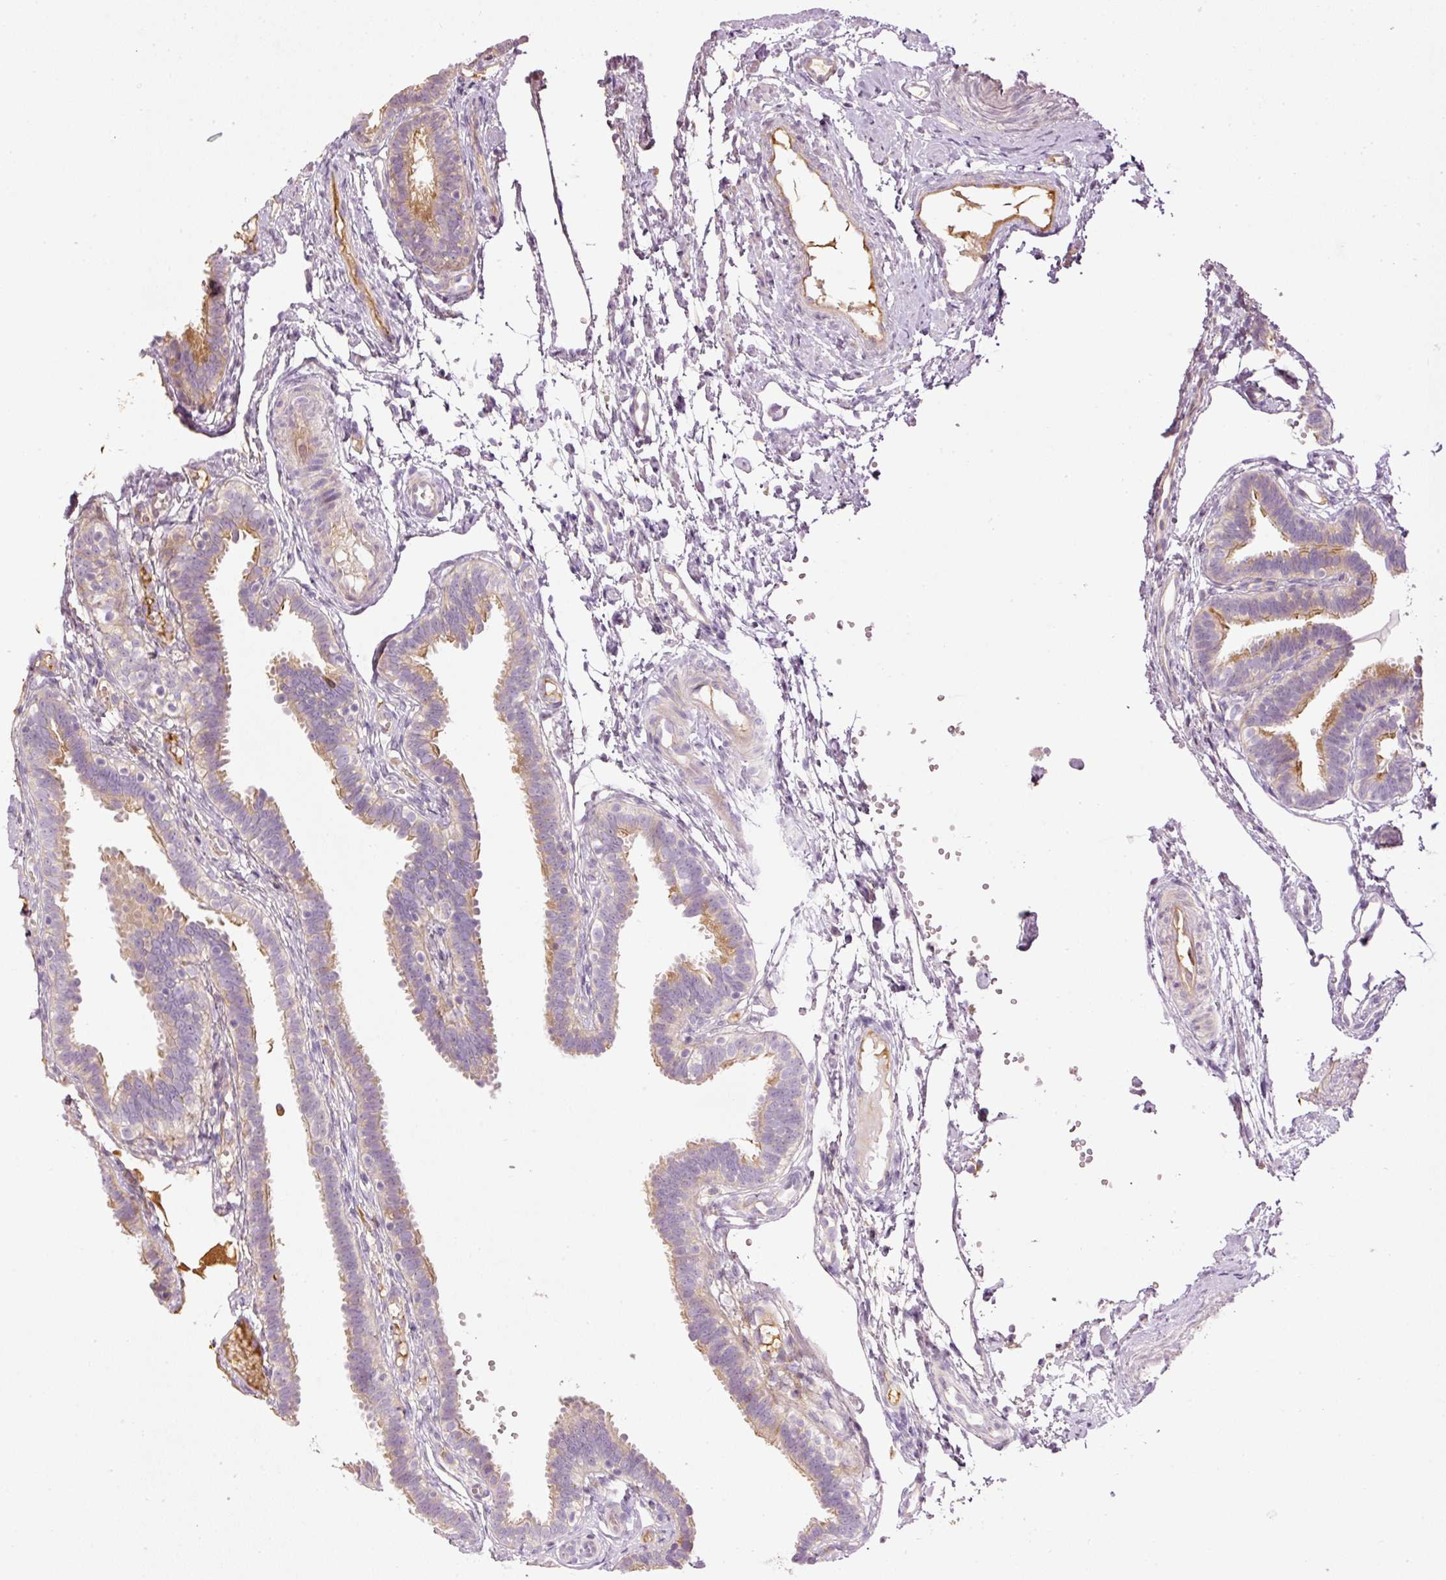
{"staining": {"intensity": "moderate", "quantity": "<25%", "location": "cytoplasmic/membranous"}, "tissue": "fallopian tube", "cell_type": "Glandular cells", "image_type": "normal", "snomed": [{"axis": "morphology", "description": "Normal tissue, NOS"}, {"axis": "topography", "description": "Fallopian tube"}], "caption": "Glandular cells display low levels of moderate cytoplasmic/membranous staining in about <25% of cells in unremarkable fallopian tube.", "gene": "SERPING1", "patient": {"sex": "female", "age": 37}}